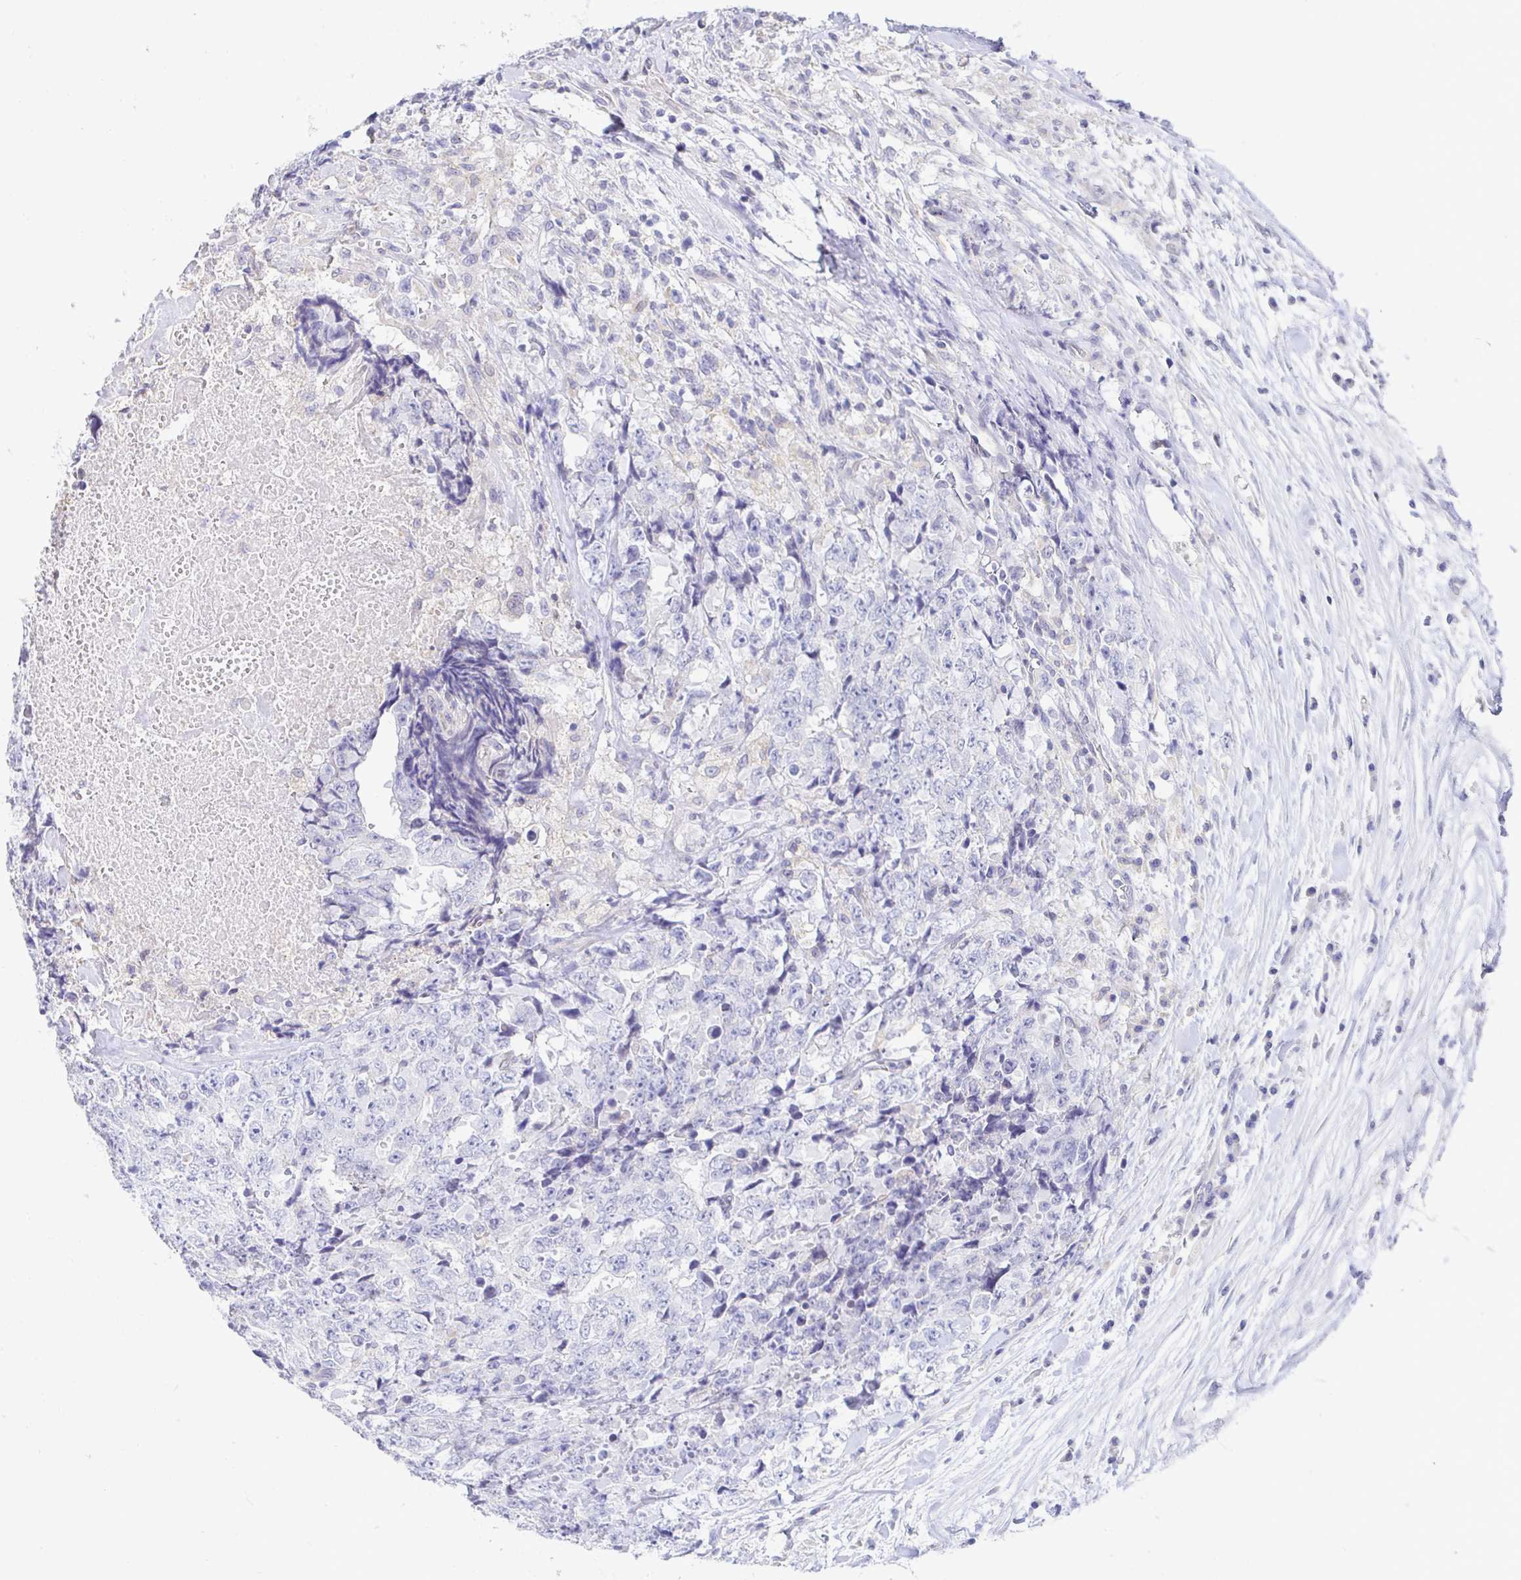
{"staining": {"intensity": "negative", "quantity": "none", "location": "none"}, "tissue": "testis cancer", "cell_type": "Tumor cells", "image_type": "cancer", "snomed": [{"axis": "morphology", "description": "Carcinoma, Embryonal, NOS"}, {"axis": "topography", "description": "Testis"}], "caption": "An immunohistochemistry (IHC) photomicrograph of testis cancer (embryonal carcinoma) is shown. There is no staining in tumor cells of testis cancer (embryonal carcinoma).", "gene": "AKAP14", "patient": {"sex": "male", "age": 24}}